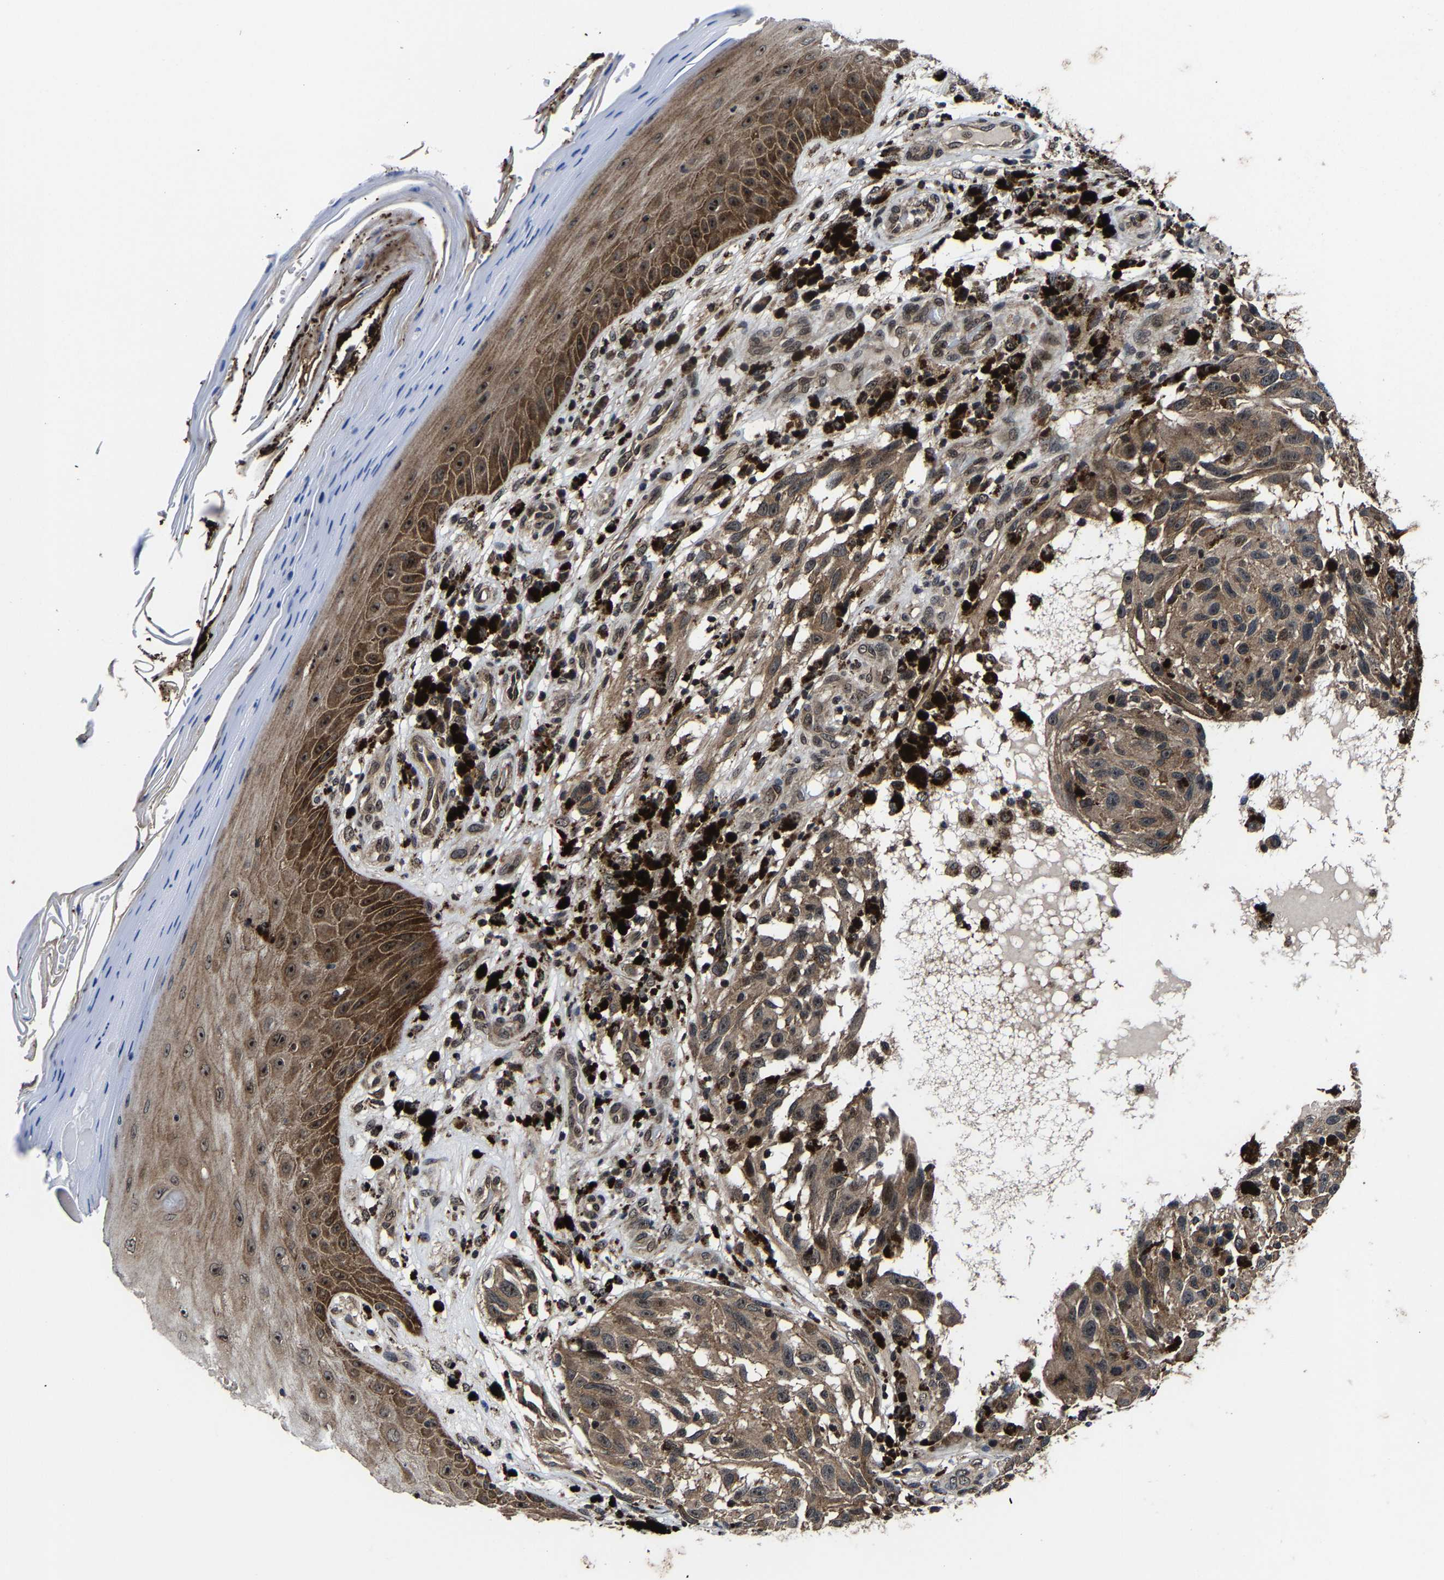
{"staining": {"intensity": "moderate", "quantity": ">75%", "location": "cytoplasmic/membranous"}, "tissue": "melanoma", "cell_type": "Tumor cells", "image_type": "cancer", "snomed": [{"axis": "morphology", "description": "Malignant melanoma, NOS"}, {"axis": "topography", "description": "Skin"}], "caption": "Brown immunohistochemical staining in human malignant melanoma reveals moderate cytoplasmic/membranous positivity in about >75% of tumor cells.", "gene": "ZCCHC7", "patient": {"sex": "female", "age": 73}}